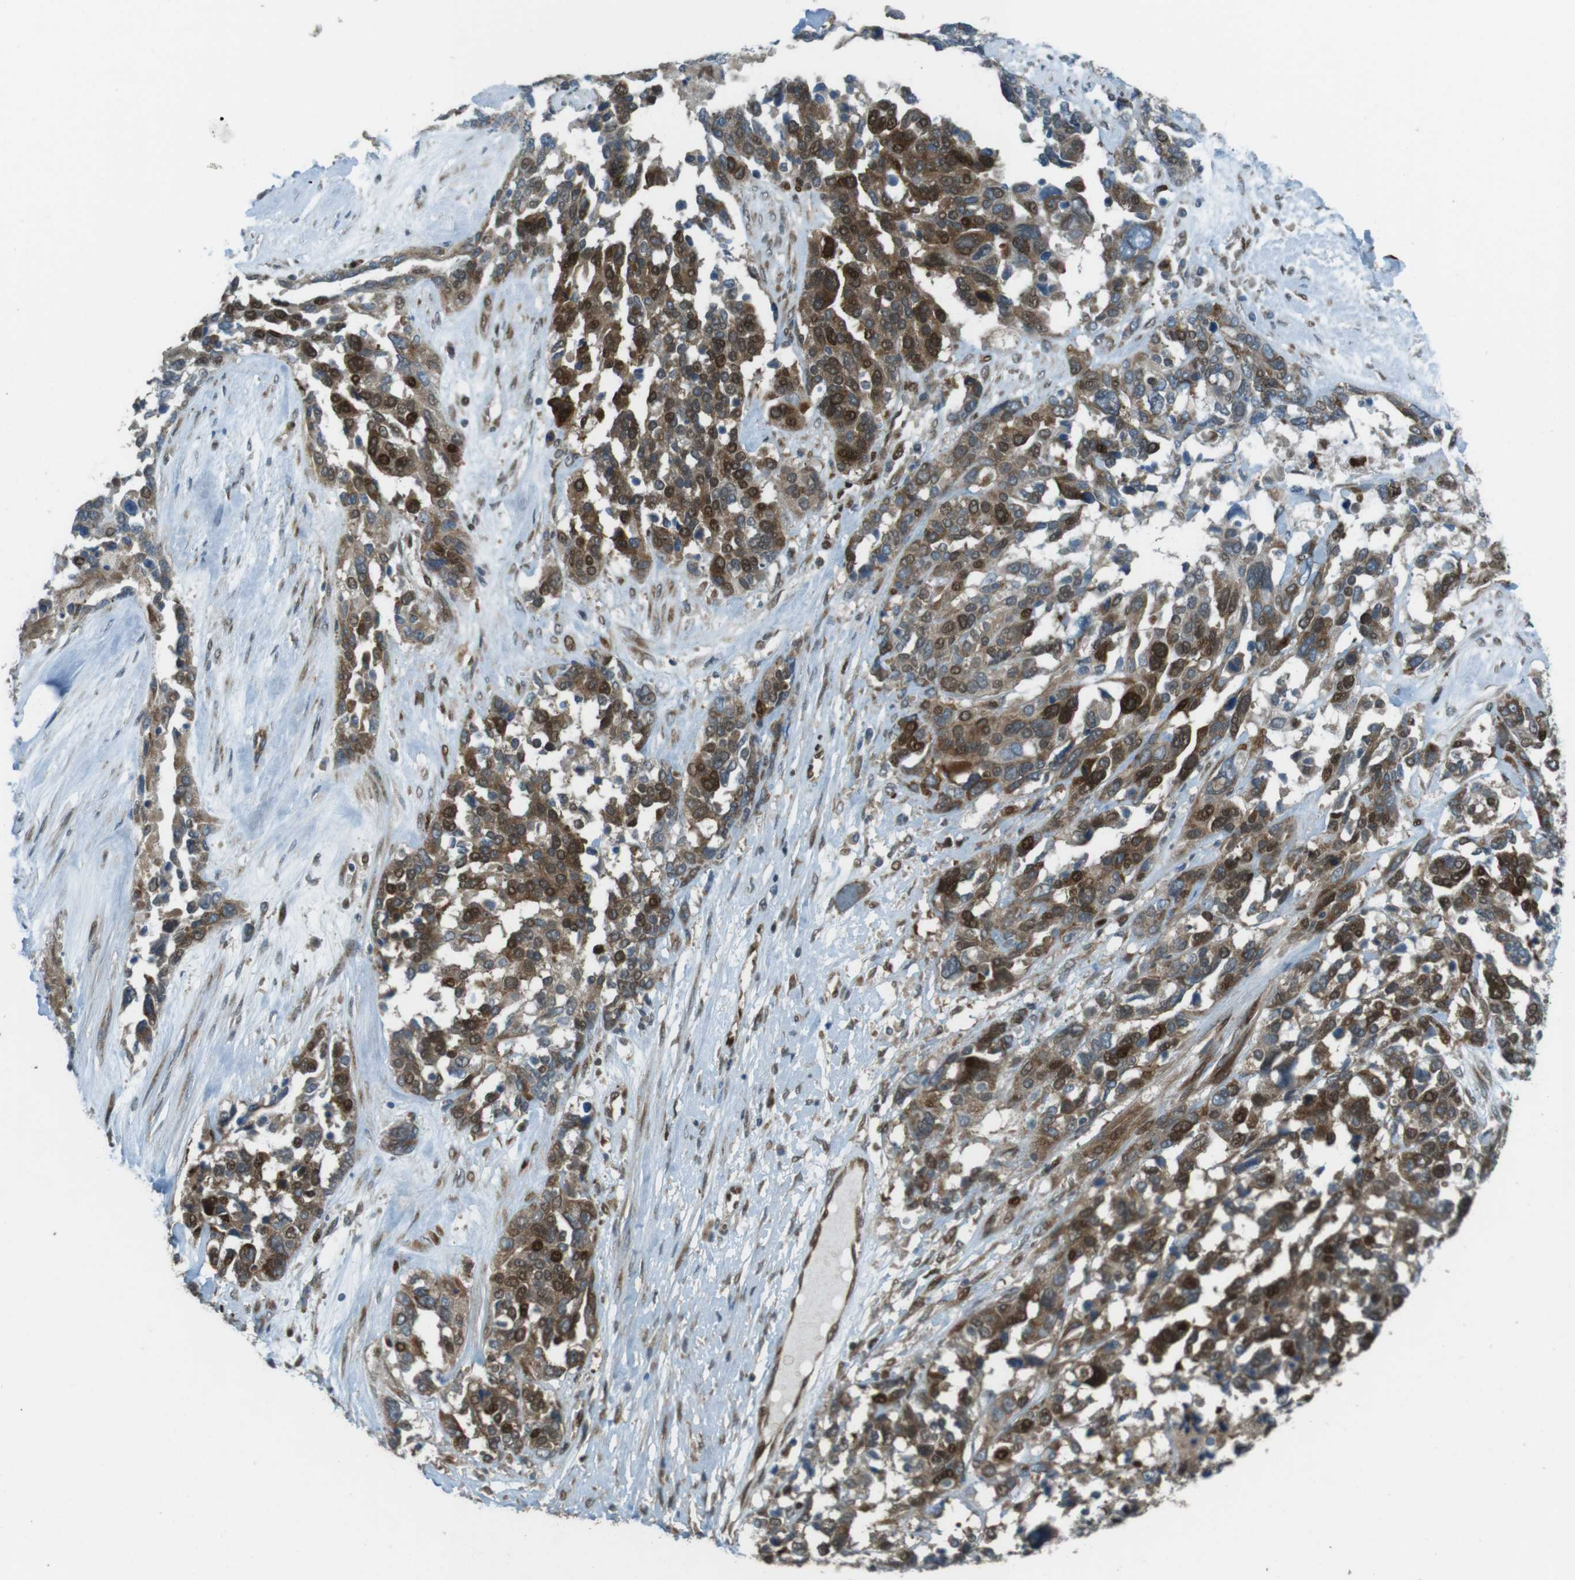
{"staining": {"intensity": "strong", "quantity": "25%-75%", "location": "cytoplasmic/membranous,nuclear"}, "tissue": "ovarian cancer", "cell_type": "Tumor cells", "image_type": "cancer", "snomed": [{"axis": "morphology", "description": "Cystadenocarcinoma, serous, NOS"}, {"axis": "topography", "description": "Ovary"}], "caption": "Tumor cells reveal strong cytoplasmic/membranous and nuclear expression in about 25%-75% of cells in serous cystadenocarcinoma (ovarian).", "gene": "ZNF330", "patient": {"sex": "female", "age": 44}}